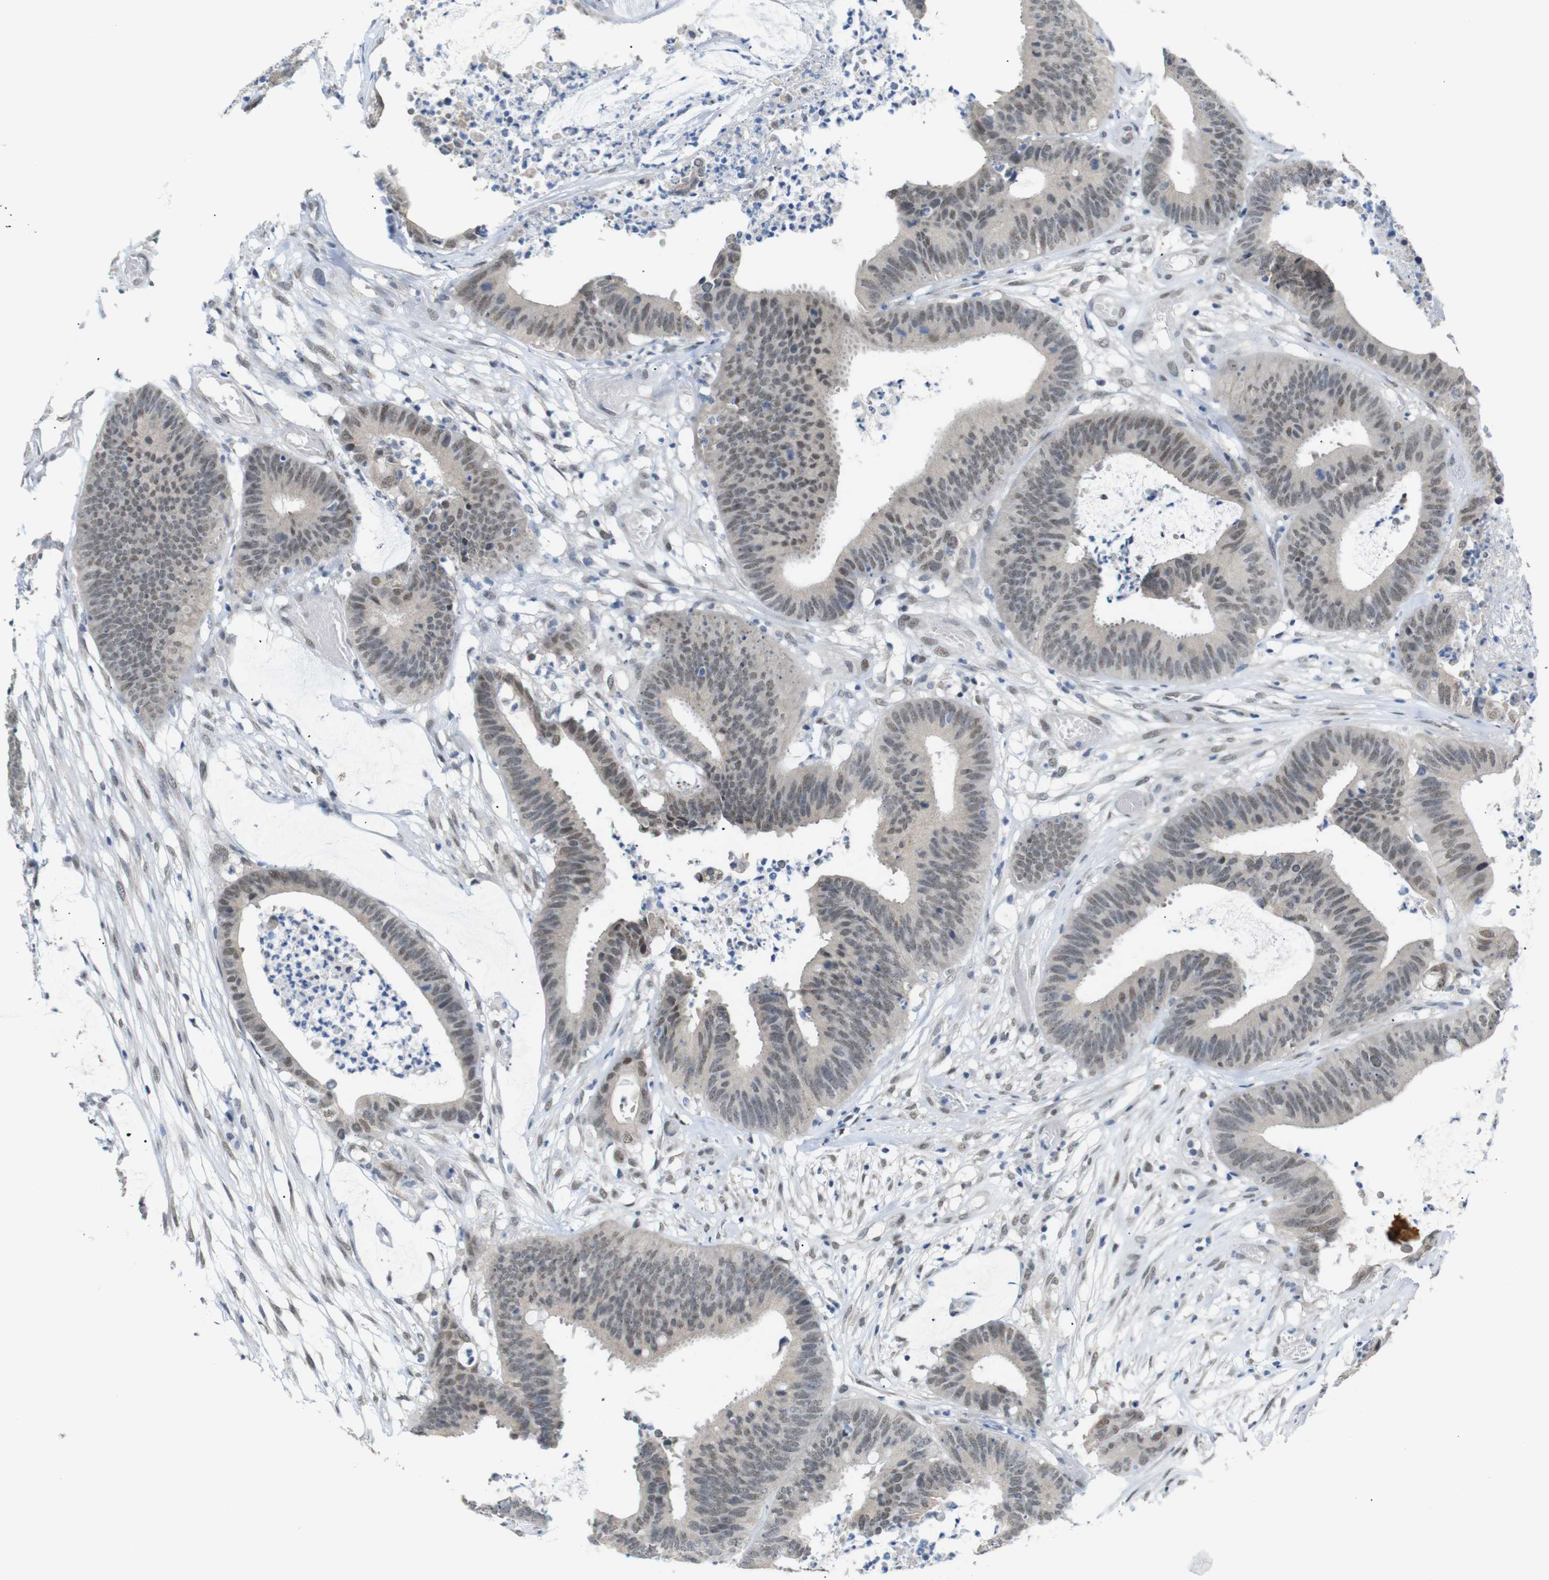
{"staining": {"intensity": "moderate", "quantity": "<25%", "location": "nuclear"}, "tissue": "colorectal cancer", "cell_type": "Tumor cells", "image_type": "cancer", "snomed": [{"axis": "morphology", "description": "Adenocarcinoma, NOS"}, {"axis": "topography", "description": "Rectum"}], "caption": "Immunohistochemical staining of colorectal cancer shows low levels of moderate nuclear positivity in about <25% of tumor cells. Using DAB (3,3'-diaminobenzidine) (brown) and hematoxylin (blue) stains, captured at high magnification using brightfield microscopy.", "gene": "GPR158", "patient": {"sex": "female", "age": 66}}